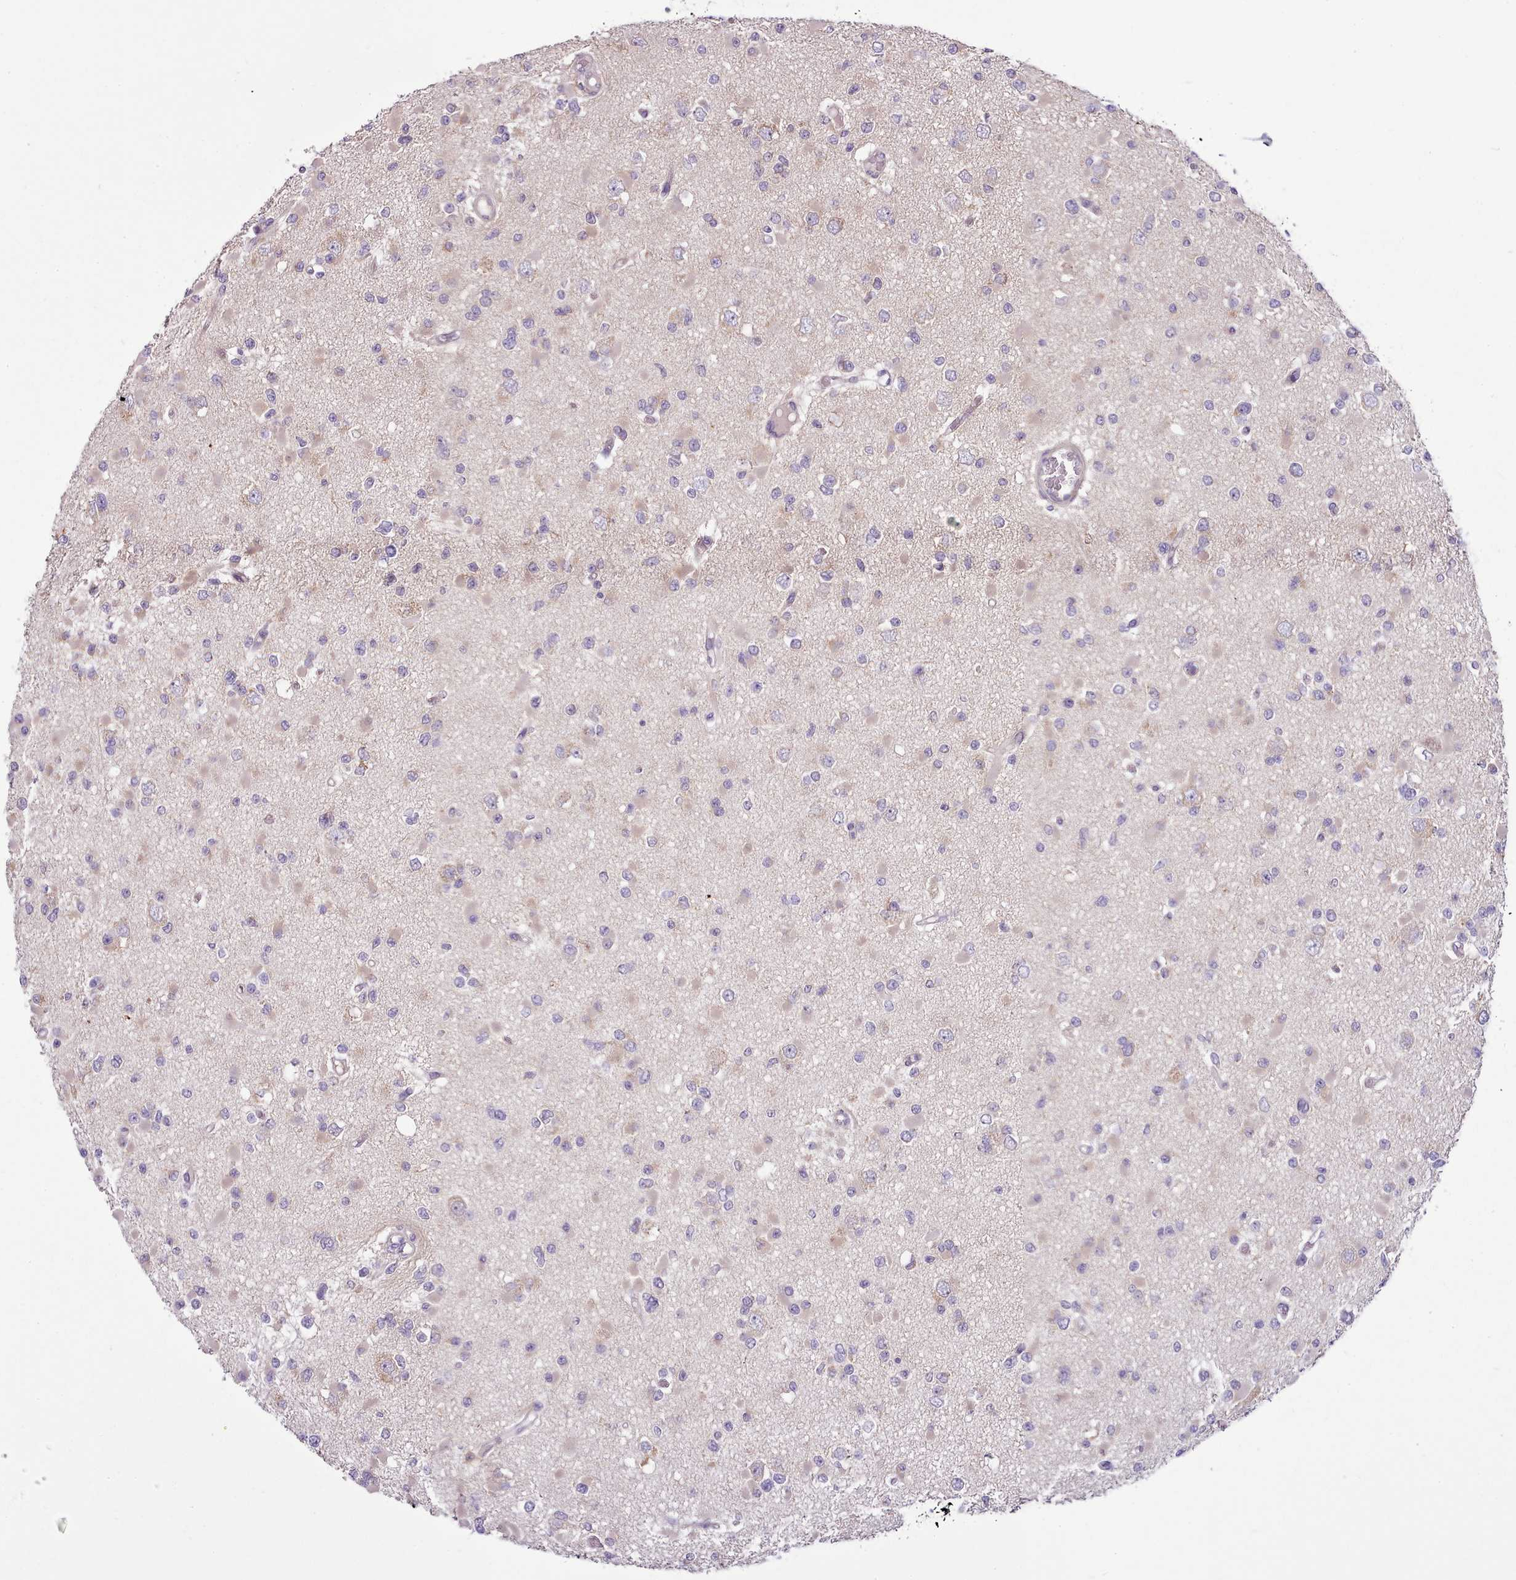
{"staining": {"intensity": "weak", "quantity": "<25%", "location": "cytoplasmic/membranous"}, "tissue": "glioma", "cell_type": "Tumor cells", "image_type": "cancer", "snomed": [{"axis": "morphology", "description": "Glioma, malignant, Low grade"}, {"axis": "topography", "description": "Brain"}], "caption": "Immunohistochemistry (IHC) micrograph of neoplastic tissue: glioma stained with DAB displays no significant protein staining in tumor cells.", "gene": "SETX", "patient": {"sex": "female", "age": 22}}